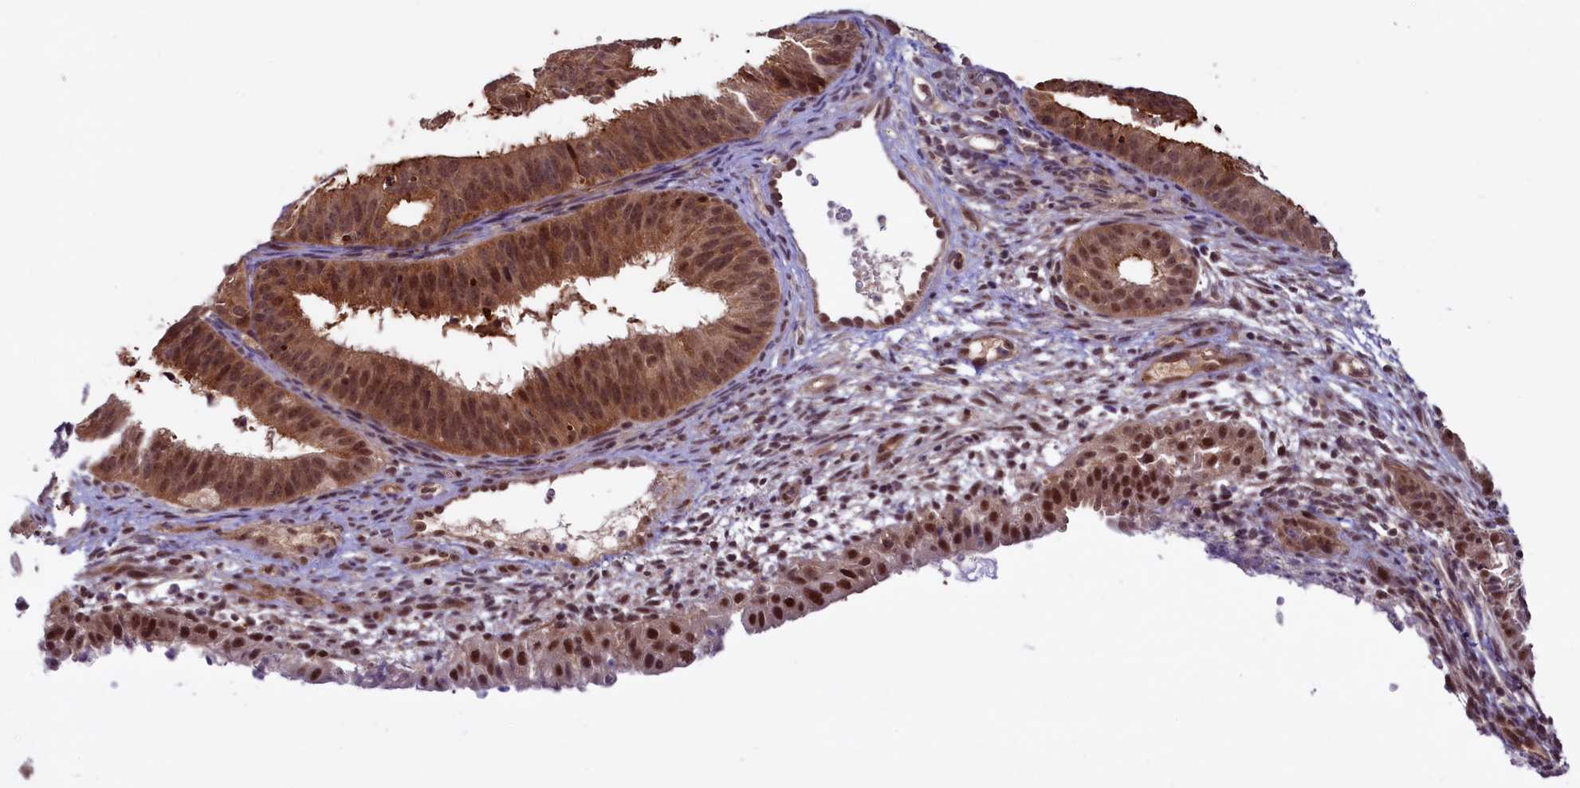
{"staining": {"intensity": "strong", "quantity": ">75%", "location": "cytoplasmic/membranous,nuclear"}, "tissue": "endometrial cancer", "cell_type": "Tumor cells", "image_type": "cancer", "snomed": [{"axis": "morphology", "description": "Adenocarcinoma, NOS"}, {"axis": "topography", "description": "Endometrium"}], "caption": "The histopathology image reveals a brown stain indicating the presence of a protein in the cytoplasmic/membranous and nuclear of tumor cells in endometrial cancer (adenocarcinoma).", "gene": "SLC7A6OS", "patient": {"sex": "female", "age": 51}}